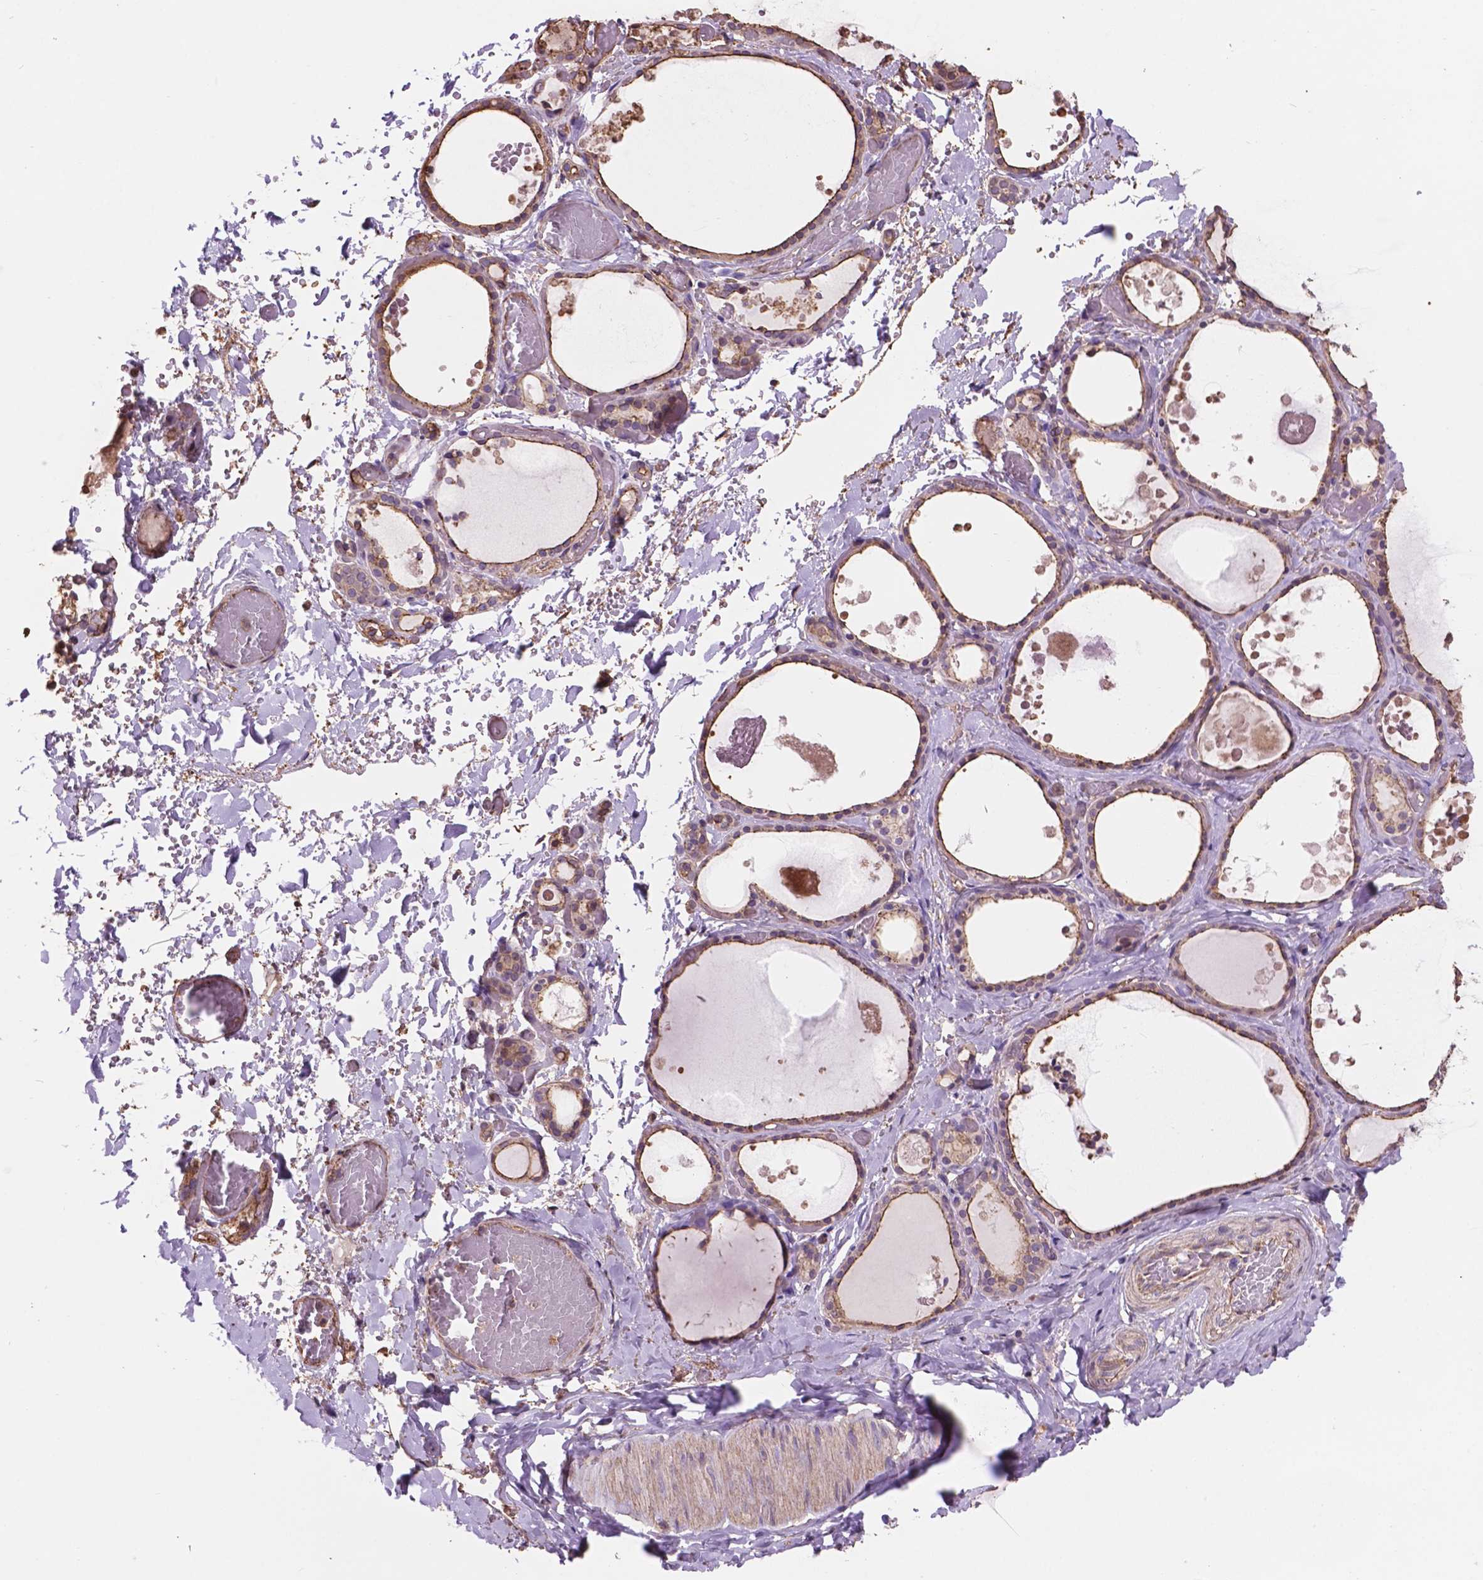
{"staining": {"intensity": "moderate", "quantity": ">75%", "location": "cytoplasmic/membranous"}, "tissue": "thyroid gland", "cell_type": "Glandular cells", "image_type": "normal", "snomed": [{"axis": "morphology", "description": "Normal tissue, NOS"}, {"axis": "topography", "description": "Thyroid gland"}], "caption": "A medium amount of moderate cytoplasmic/membranous expression is appreciated in about >75% of glandular cells in unremarkable thyroid gland. The protein of interest is stained brown, and the nuclei are stained in blue (DAB IHC with brightfield microscopy, high magnification).", "gene": "NIPA2", "patient": {"sex": "female", "age": 56}}